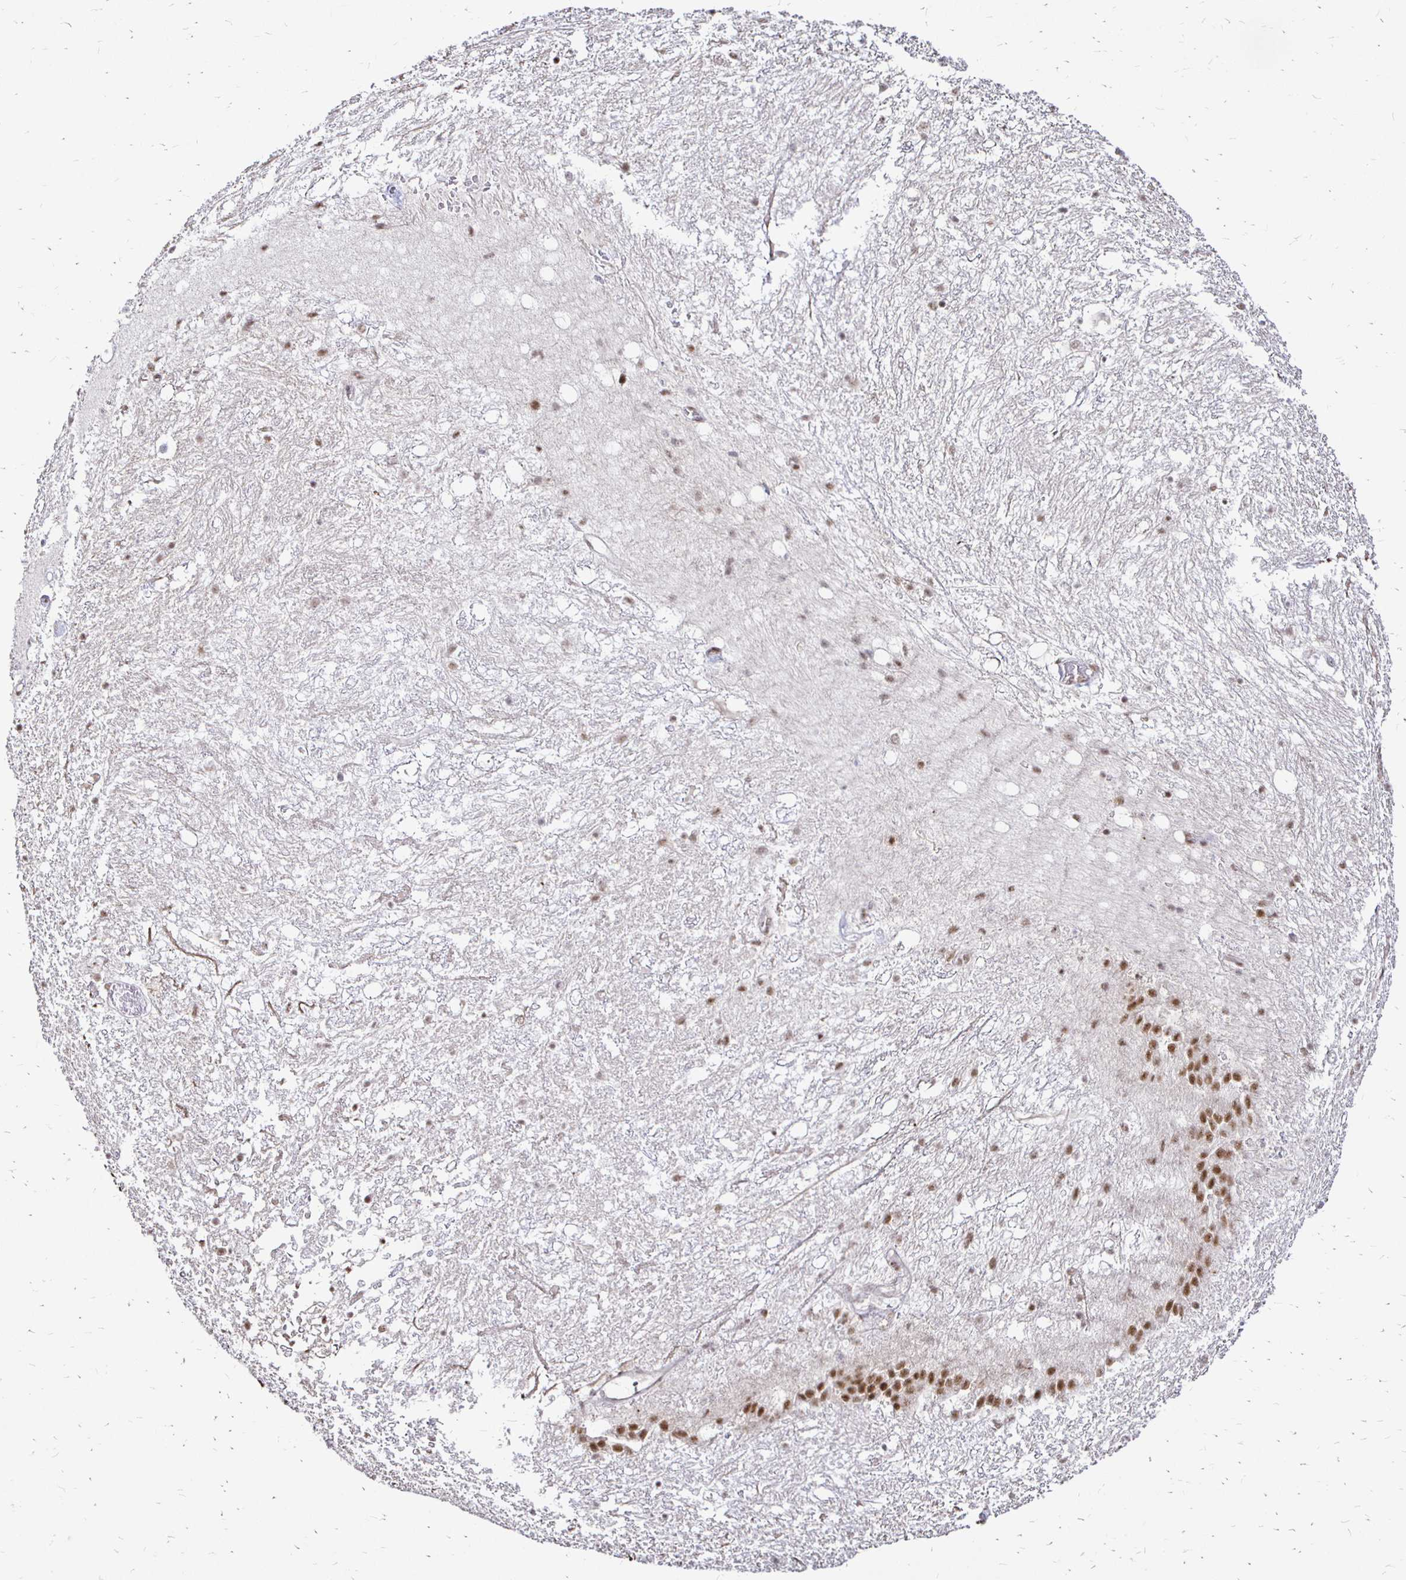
{"staining": {"intensity": "moderate", "quantity": "<25%", "location": "nuclear"}, "tissue": "hippocampus", "cell_type": "Glial cells", "image_type": "normal", "snomed": [{"axis": "morphology", "description": "Normal tissue, NOS"}, {"axis": "topography", "description": "Hippocampus"}], "caption": "High-power microscopy captured an immunohistochemistry micrograph of normal hippocampus, revealing moderate nuclear expression in approximately <25% of glial cells. The staining was performed using DAB, with brown indicating positive protein expression. Nuclei are stained blue with hematoxylin.", "gene": "SIN3A", "patient": {"sex": "female", "age": 52}}